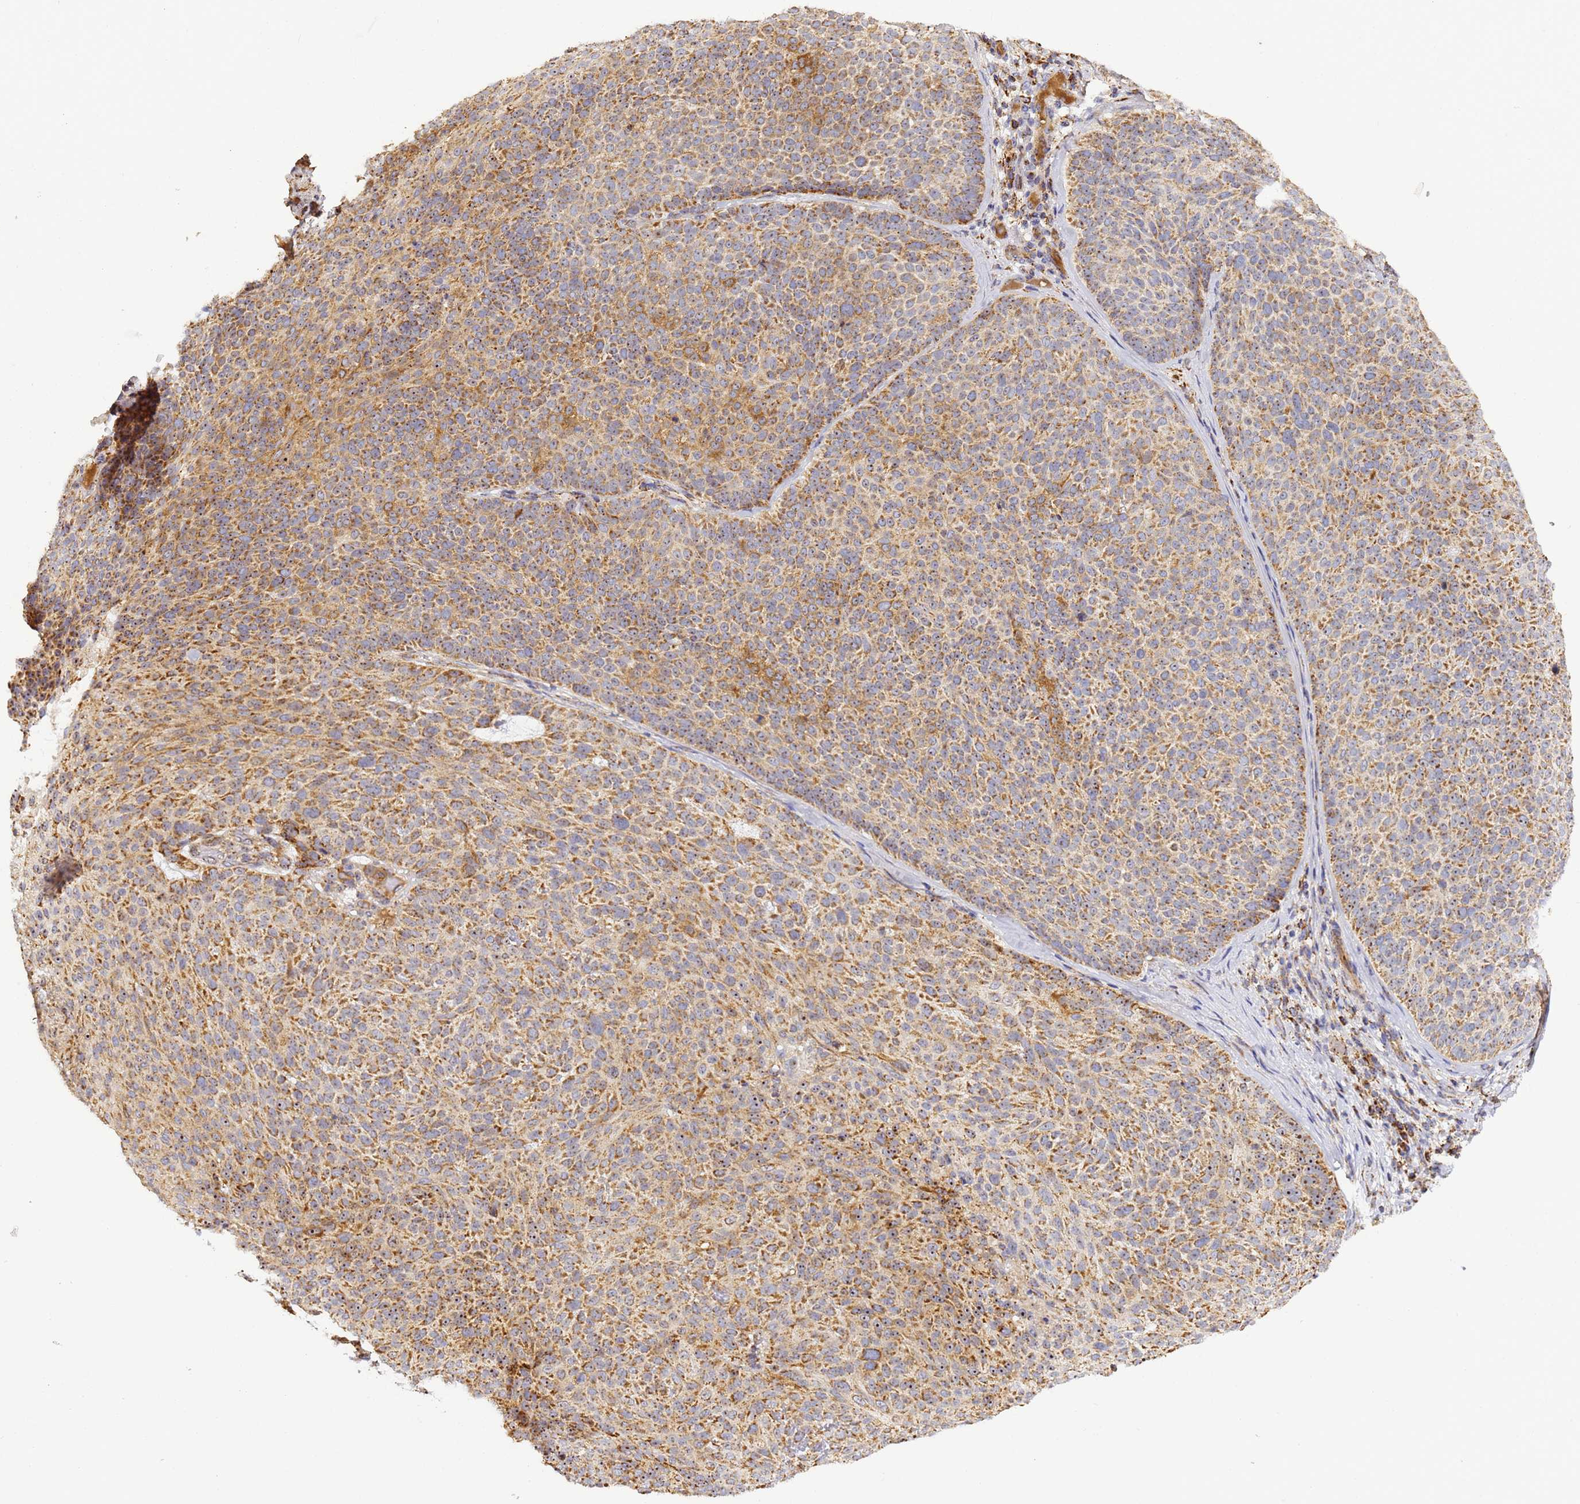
{"staining": {"intensity": "moderate", "quantity": ">75%", "location": "cytoplasmic/membranous"}, "tissue": "skin cancer", "cell_type": "Tumor cells", "image_type": "cancer", "snomed": [{"axis": "morphology", "description": "Basal cell carcinoma"}, {"axis": "topography", "description": "Skin"}], "caption": "High-magnification brightfield microscopy of skin basal cell carcinoma stained with DAB (brown) and counterstained with hematoxylin (blue). tumor cells exhibit moderate cytoplasmic/membranous expression is appreciated in about>75% of cells. Using DAB (3,3'-diaminobenzidine) (brown) and hematoxylin (blue) stains, captured at high magnification using brightfield microscopy.", "gene": "FRG2C", "patient": {"sex": "male", "age": 85}}